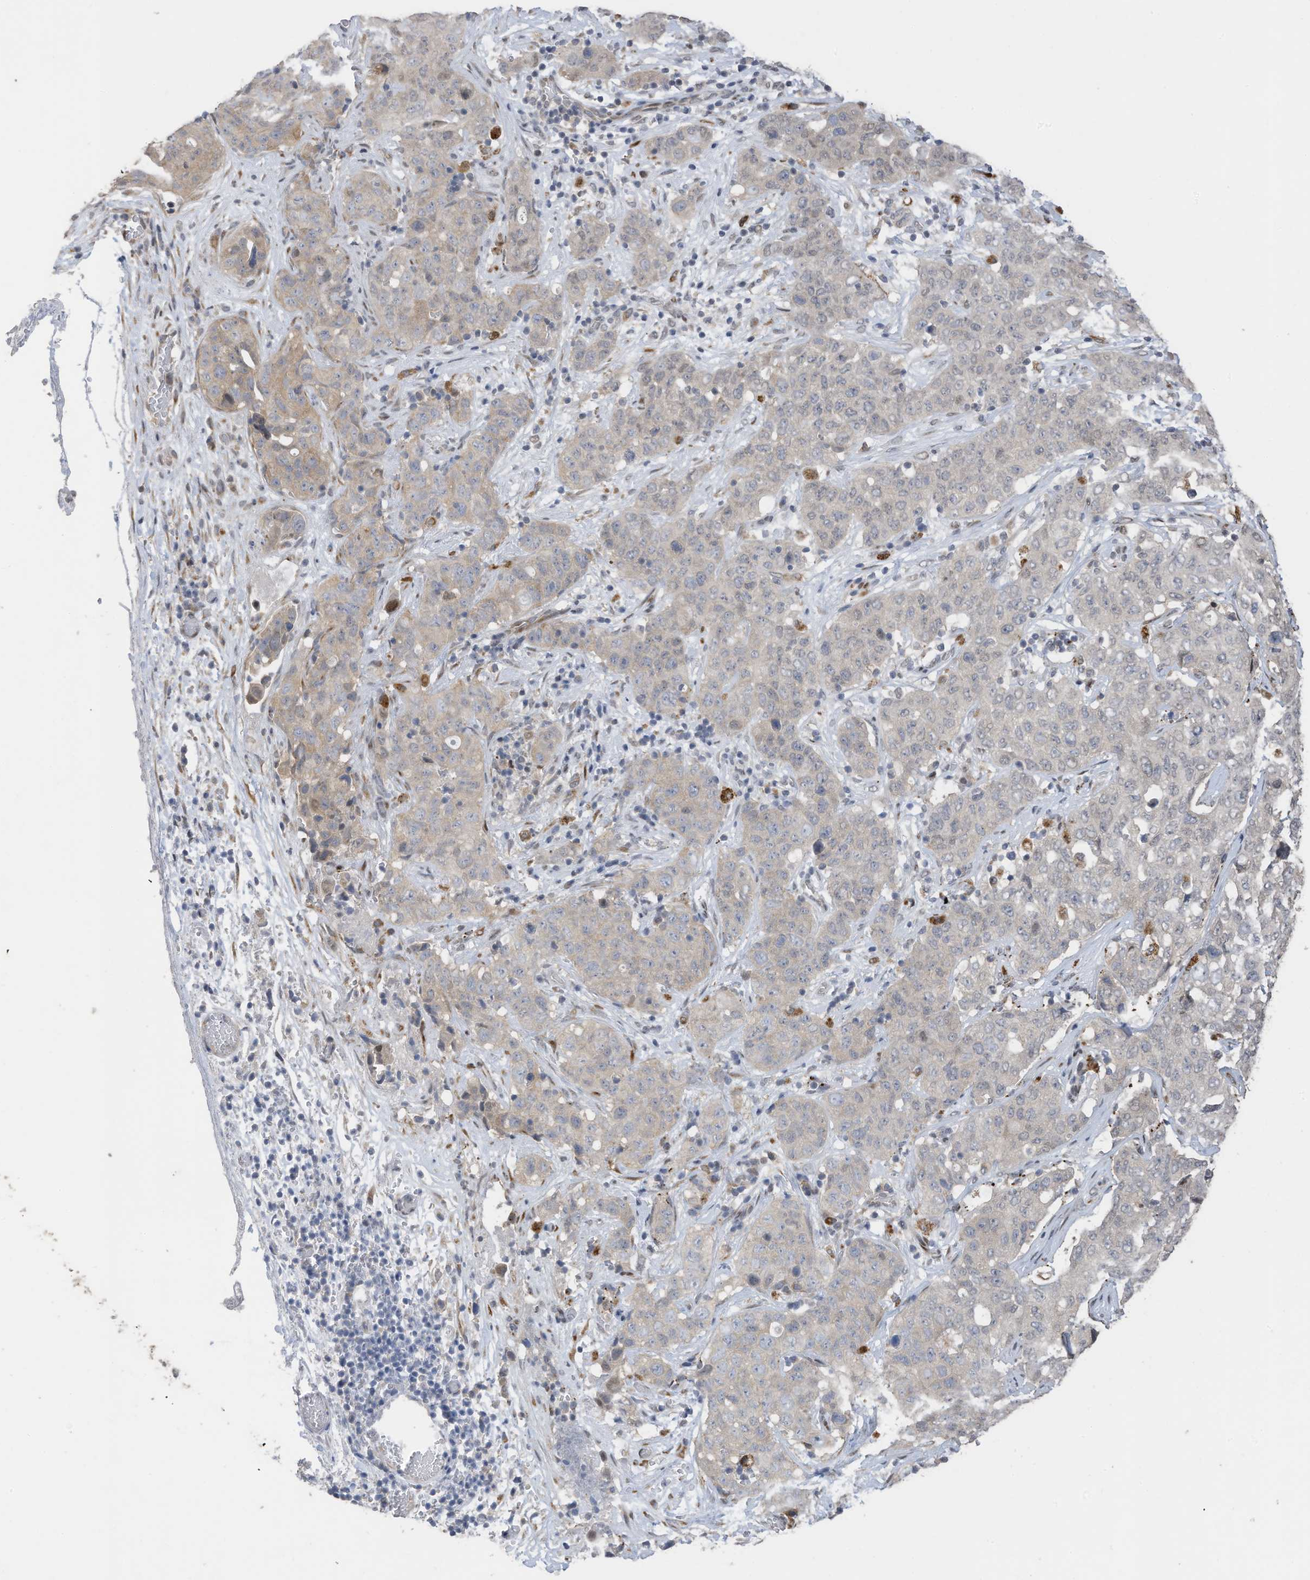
{"staining": {"intensity": "weak", "quantity": "<25%", "location": "cytoplasmic/membranous"}, "tissue": "stomach cancer", "cell_type": "Tumor cells", "image_type": "cancer", "snomed": [{"axis": "morphology", "description": "Normal tissue, NOS"}, {"axis": "morphology", "description": "Adenocarcinoma, NOS"}, {"axis": "topography", "description": "Lymph node"}, {"axis": "topography", "description": "Stomach"}], "caption": "Immunohistochemistry (IHC) histopathology image of neoplastic tissue: stomach adenocarcinoma stained with DAB shows no significant protein staining in tumor cells.", "gene": "RABL3", "patient": {"sex": "male", "age": 48}}